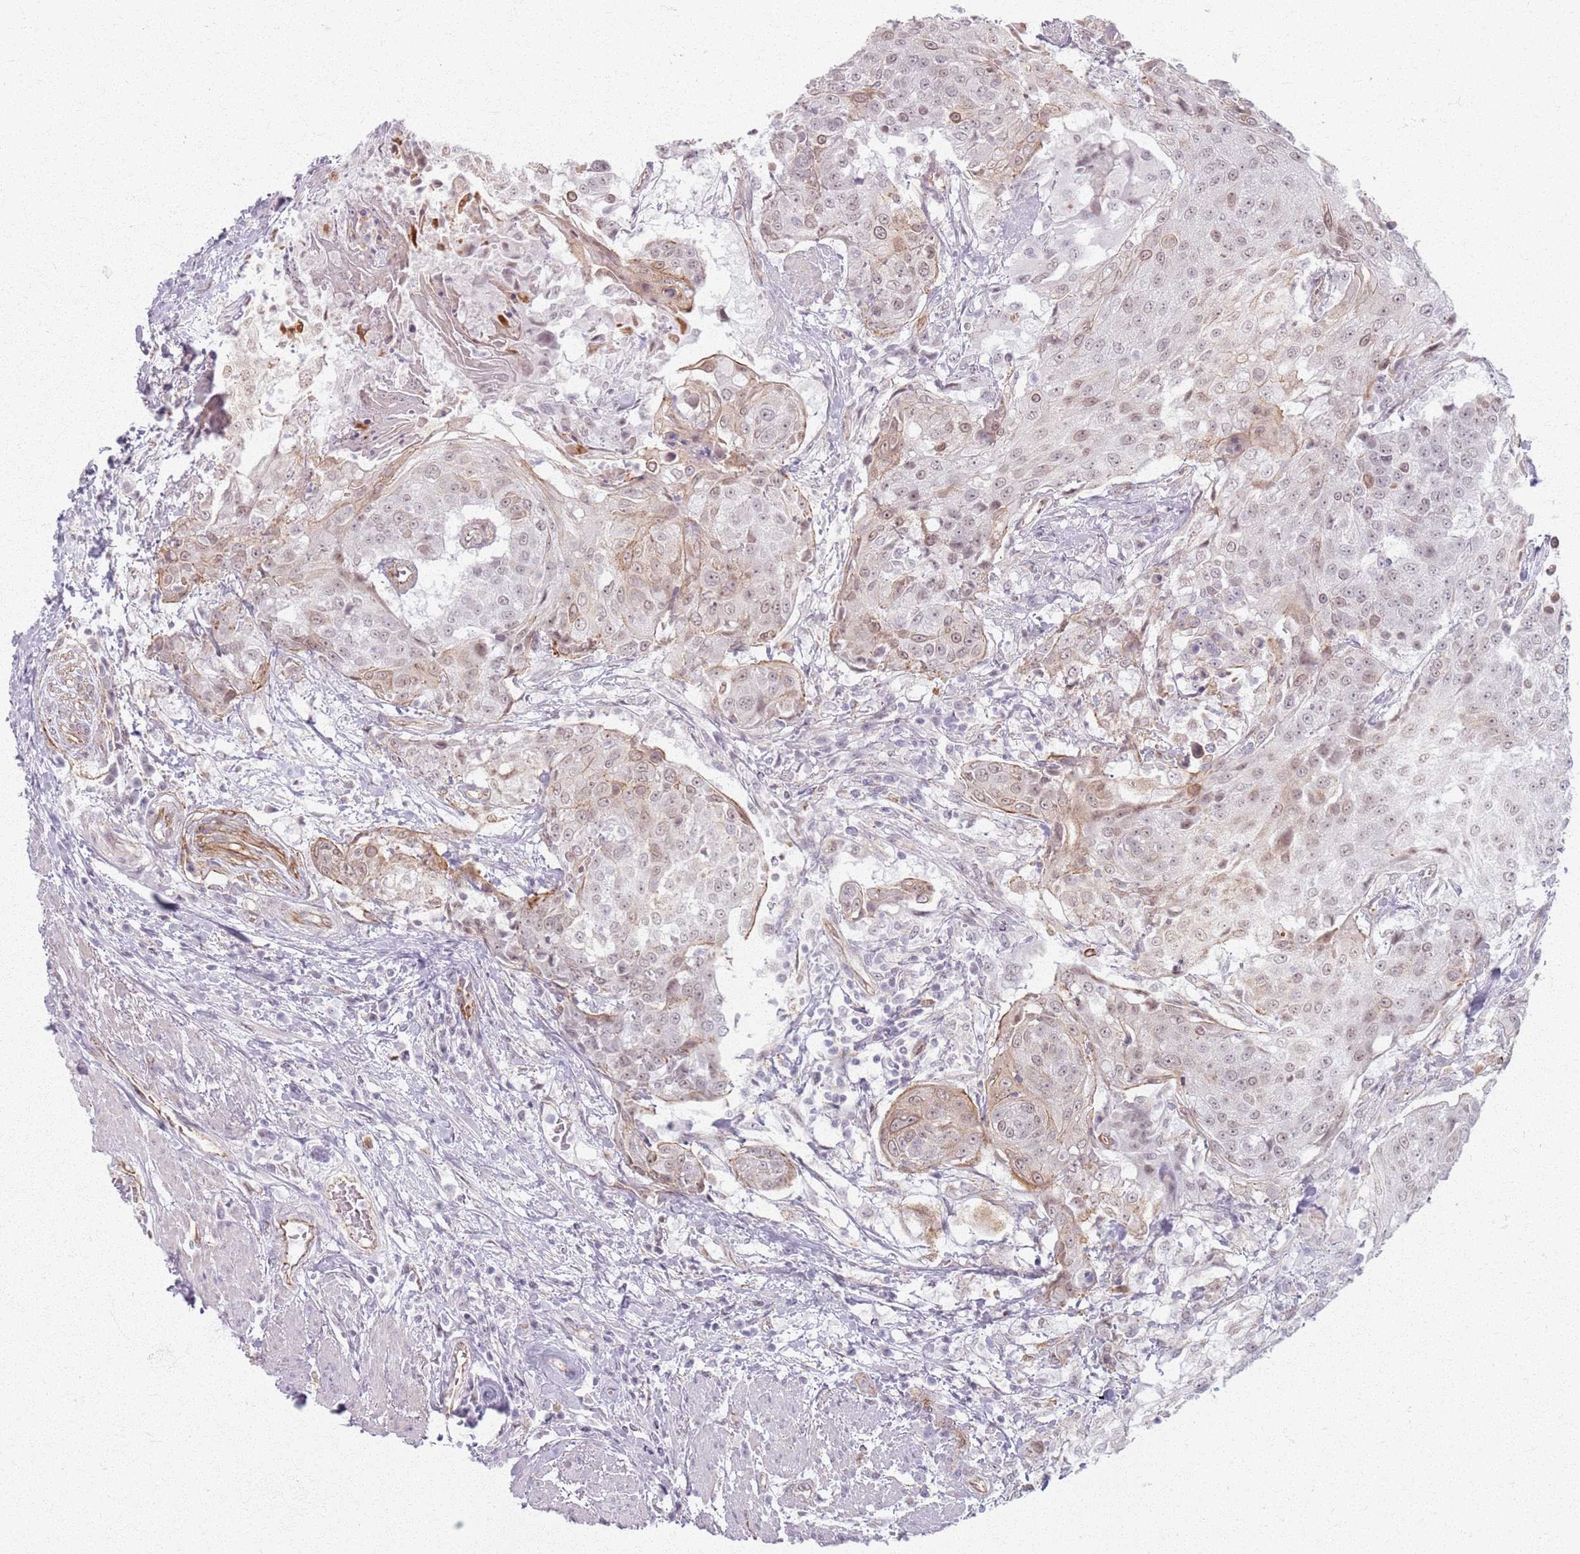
{"staining": {"intensity": "weak", "quantity": "25%-75%", "location": "nuclear"}, "tissue": "urothelial cancer", "cell_type": "Tumor cells", "image_type": "cancer", "snomed": [{"axis": "morphology", "description": "Urothelial carcinoma, High grade"}, {"axis": "topography", "description": "Urinary bladder"}], "caption": "A high-resolution image shows immunohistochemistry (IHC) staining of urothelial carcinoma (high-grade), which displays weak nuclear staining in approximately 25%-75% of tumor cells.", "gene": "KCNA5", "patient": {"sex": "female", "age": 63}}